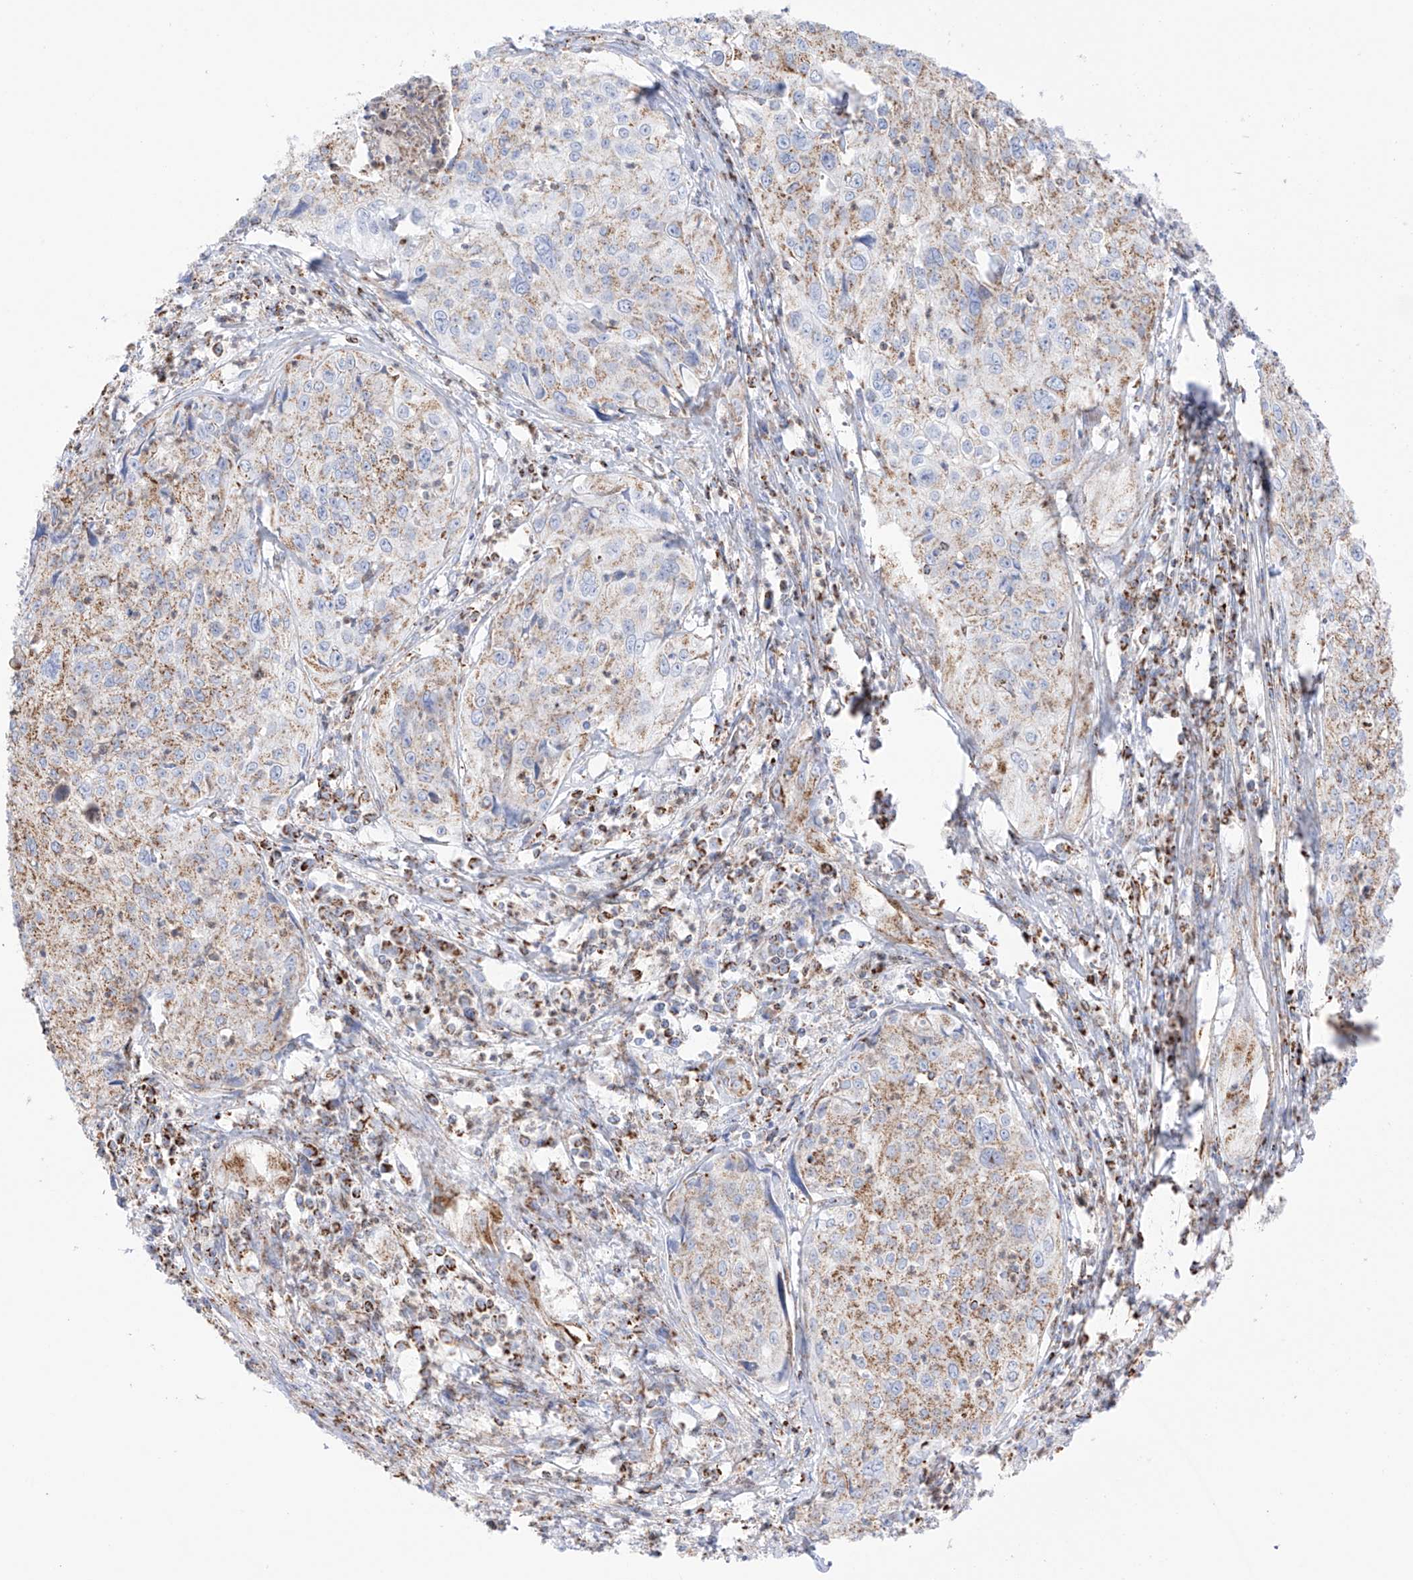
{"staining": {"intensity": "weak", "quantity": ">75%", "location": "cytoplasmic/membranous"}, "tissue": "cervical cancer", "cell_type": "Tumor cells", "image_type": "cancer", "snomed": [{"axis": "morphology", "description": "Squamous cell carcinoma, NOS"}, {"axis": "topography", "description": "Cervix"}], "caption": "Cervical squamous cell carcinoma stained with DAB (3,3'-diaminobenzidine) IHC shows low levels of weak cytoplasmic/membranous staining in approximately >75% of tumor cells.", "gene": "XKR3", "patient": {"sex": "female", "age": 31}}